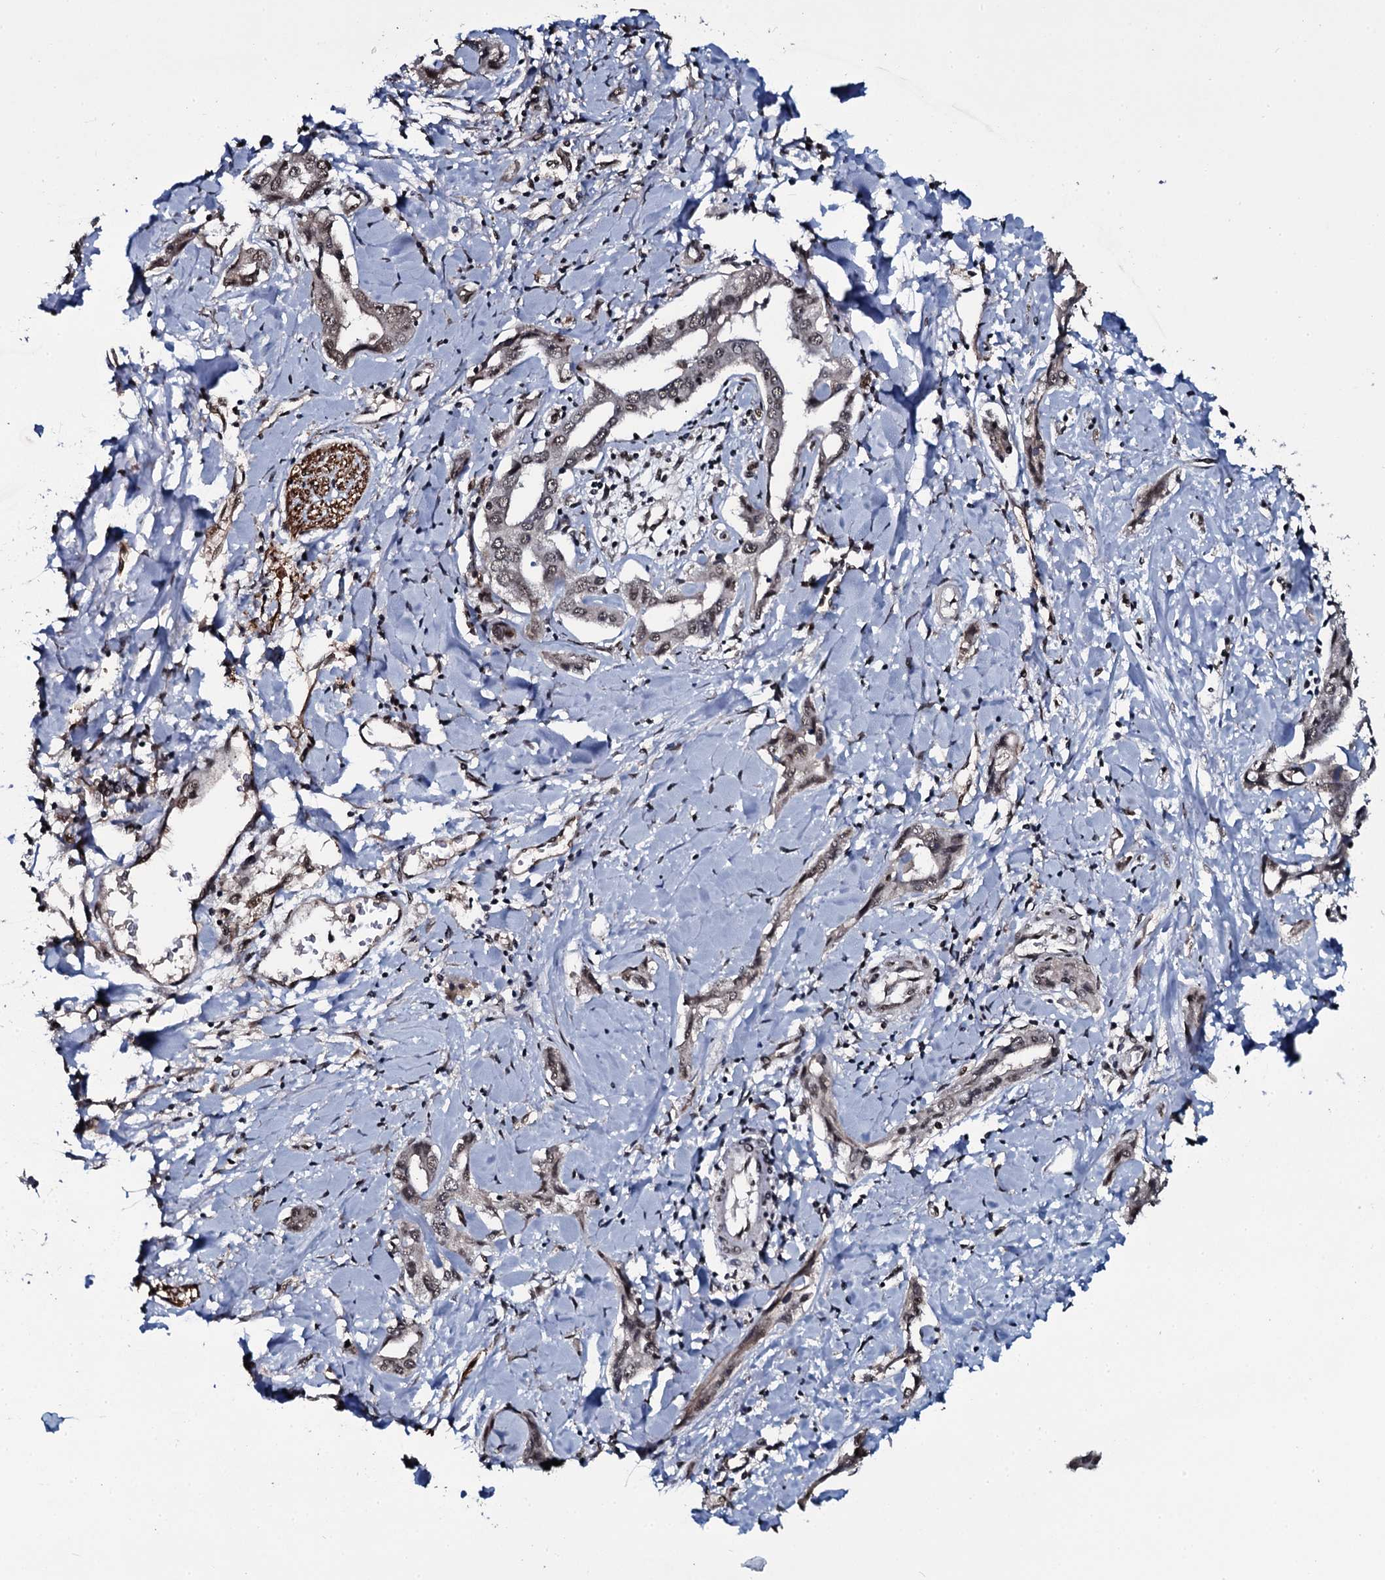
{"staining": {"intensity": "weak", "quantity": ">75%", "location": "nuclear"}, "tissue": "liver cancer", "cell_type": "Tumor cells", "image_type": "cancer", "snomed": [{"axis": "morphology", "description": "Cholangiocarcinoma"}, {"axis": "topography", "description": "Liver"}], "caption": "Tumor cells exhibit low levels of weak nuclear expression in approximately >75% of cells in cholangiocarcinoma (liver). The staining was performed using DAB (3,3'-diaminobenzidine), with brown indicating positive protein expression. Nuclei are stained blue with hematoxylin.", "gene": "SH2D4B", "patient": {"sex": "male", "age": 59}}